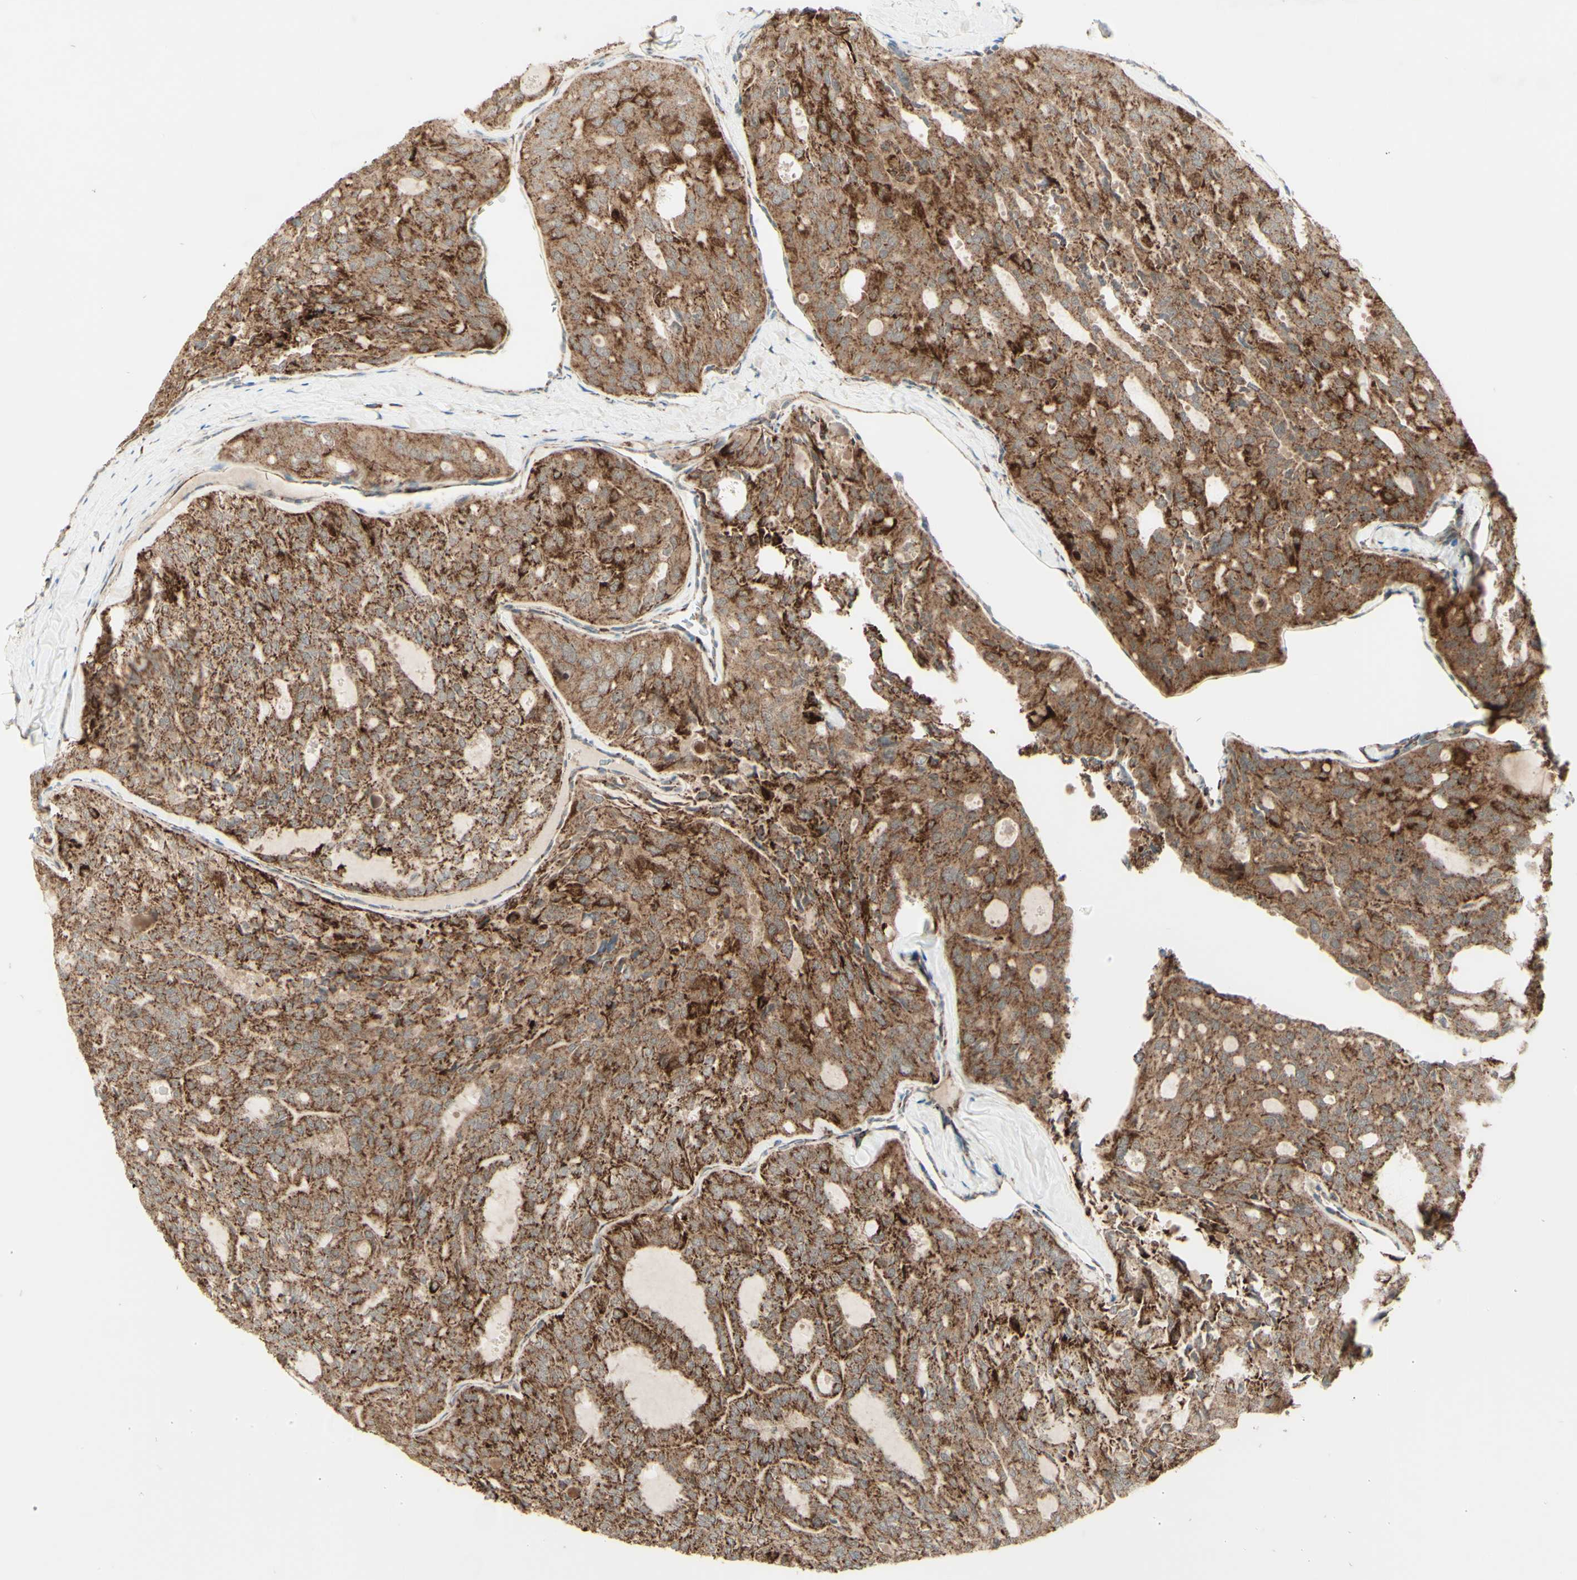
{"staining": {"intensity": "strong", "quantity": ">75%", "location": "cytoplasmic/membranous"}, "tissue": "thyroid cancer", "cell_type": "Tumor cells", "image_type": "cancer", "snomed": [{"axis": "morphology", "description": "Follicular adenoma carcinoma, NOS"}, {"axis": "topography", "description": "Thyroid gland"}], "caption": "The histopathology image exhibits staining of thyroid cancer (follicular adenoma carcinoma), revealing strong cytoplasmic/membranous protein positivity (brown color) within tumor cells.", "gene": "DHRS3", "patient": {"sex": "male", "age": 75}}